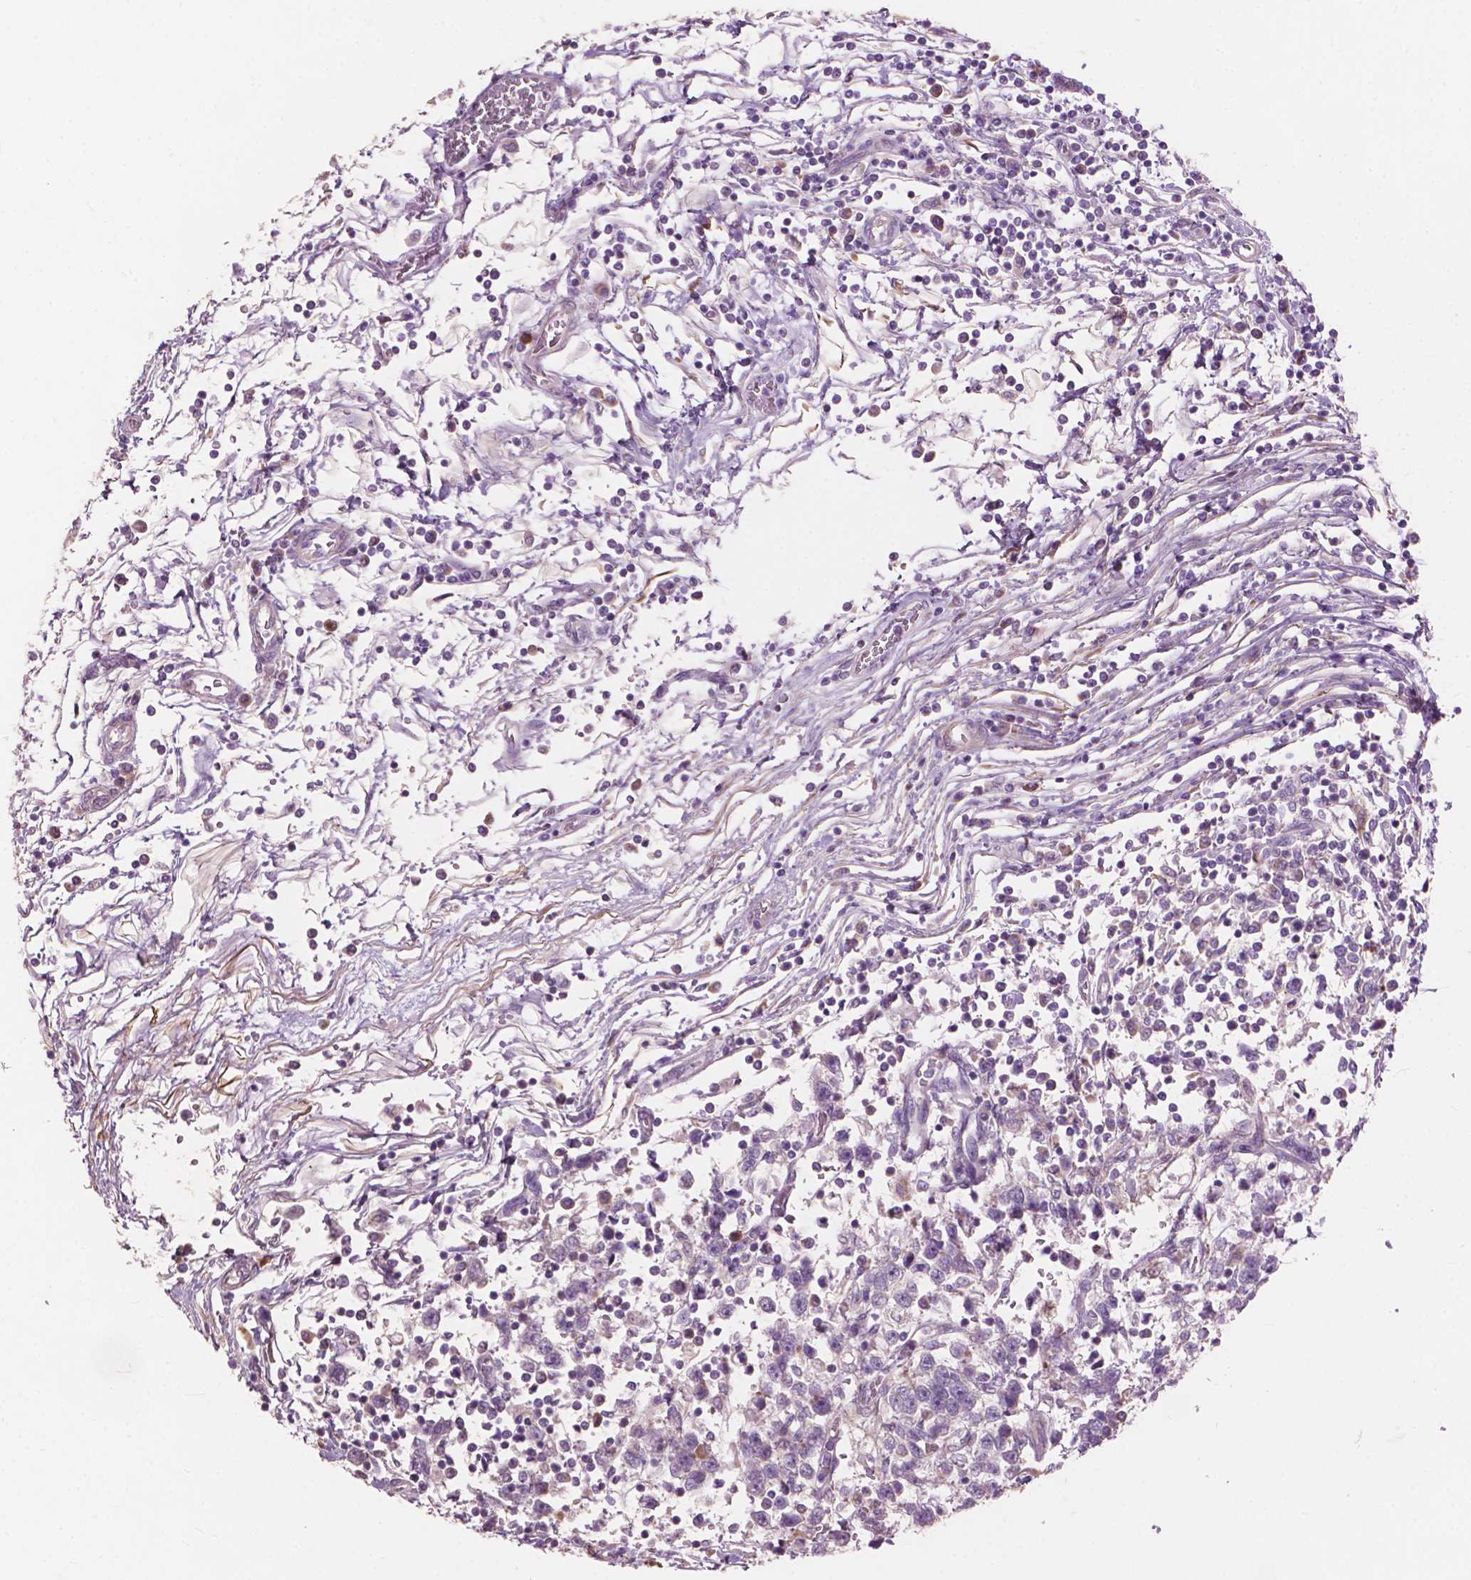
{"staining": {"intensity": "negative", "quantity": "none", "location": "none"}, "tissue": "testis cancer", "cell_type": "Tumor cells", "image_type": "cancer", "snomed": [{"axis": "morphology", "description": "Seminoma, NOS"}, {"axis": "topography", "description": "Testis"}], "caption": "DAB immunohistochemical staining of testis cancer exhibits no significant expression in tumor cells.", "gene": "FNIP1", "patient": {"sex": "male", "age": 34}}